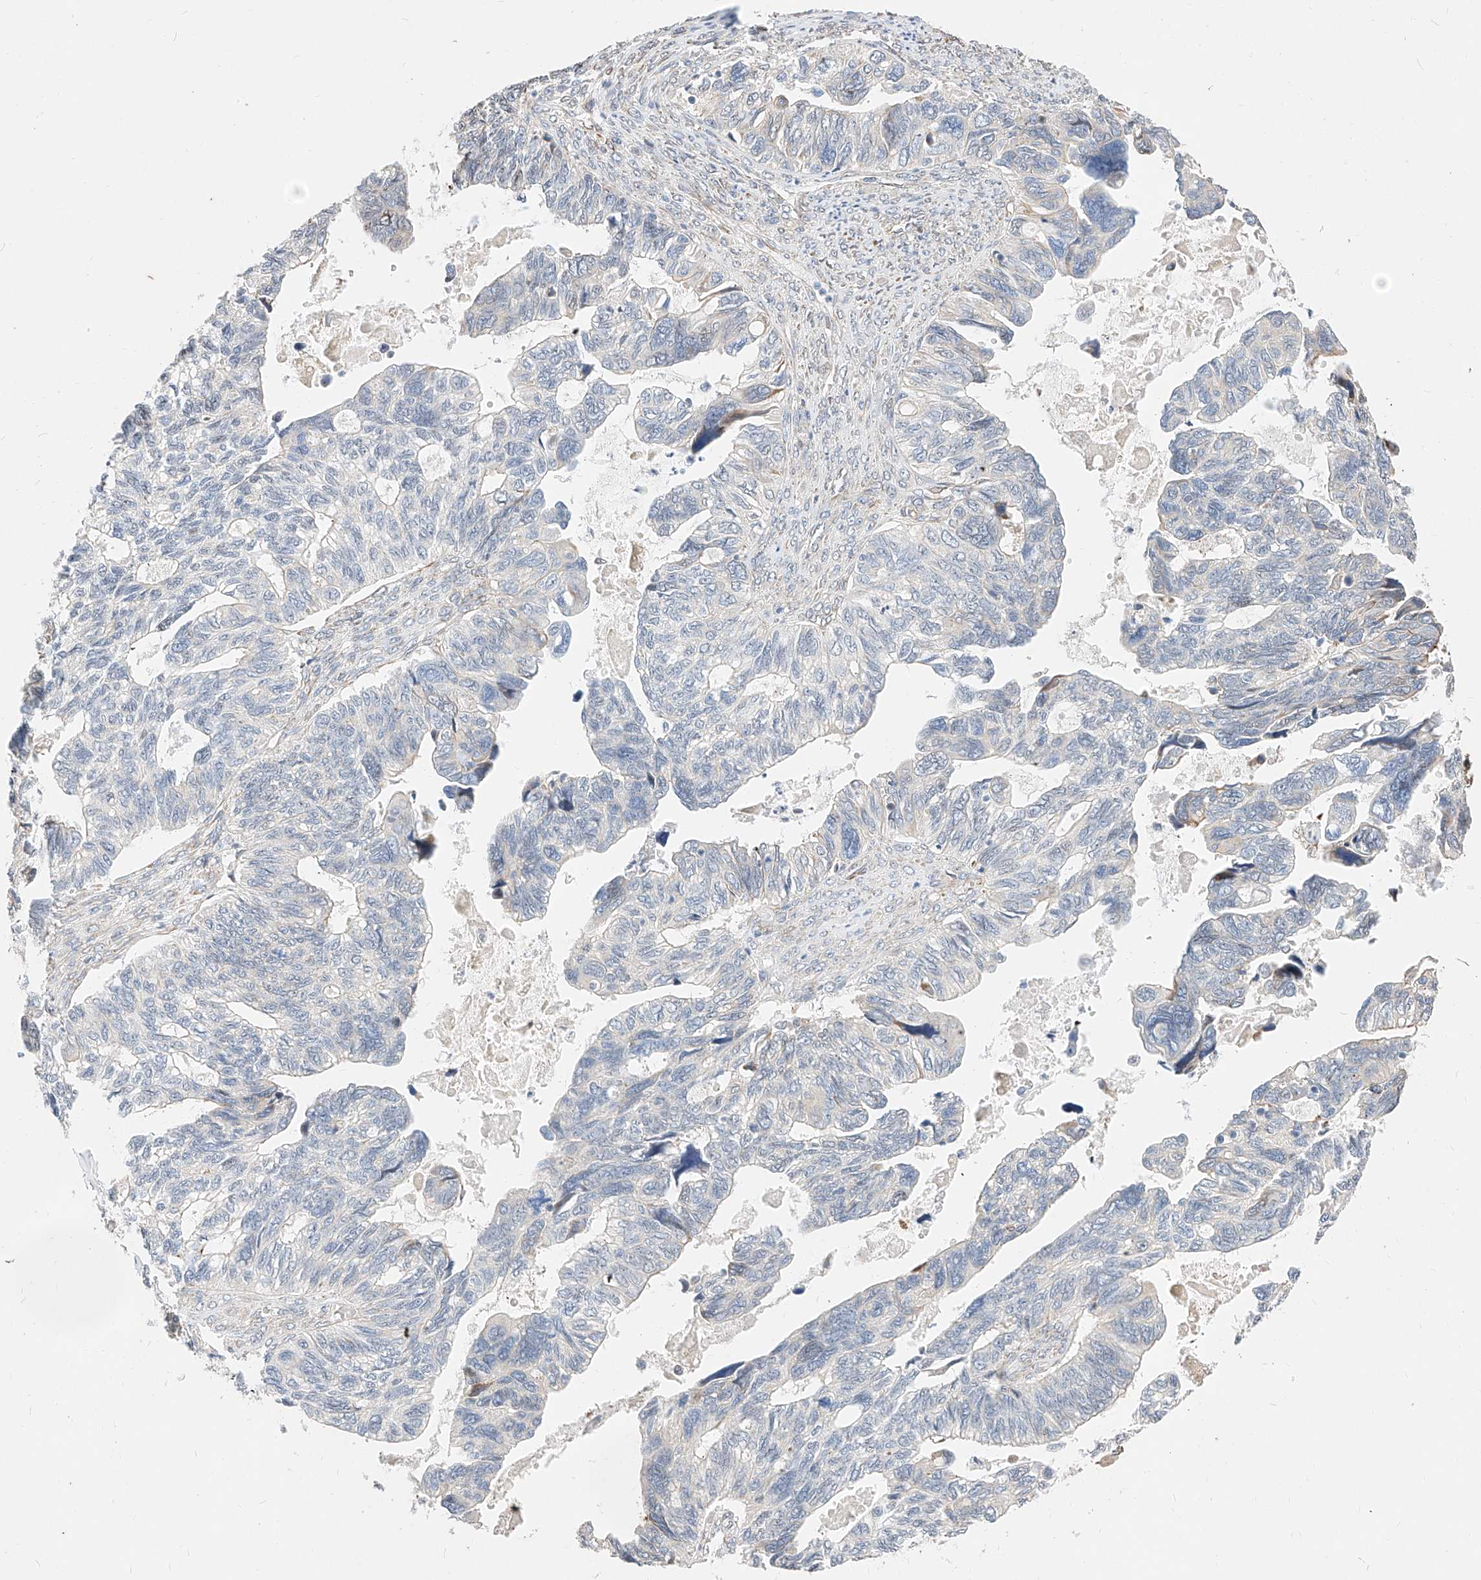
{"staining": {"intensity": "weak", "quantity": "<25%", "location": "cytoplasmic/membranous"}, "tissue": "ovarian cancer", "cell_type": "Tumor cells", "image_type": "cancer", "snomed": [{"axis": "morphology", "description": "Cystadenocarcinoma, serous, NOS"}, {"axis": "topography", "description": "Ovary"}], "caption": "Immunohistochemical staining of human serous cystadenocarcinoma (ovarian) demonstrates no significant positivity in tumor cells.", "gene": "ATP9B", "patient": {"sex": "female", "age": 79}}